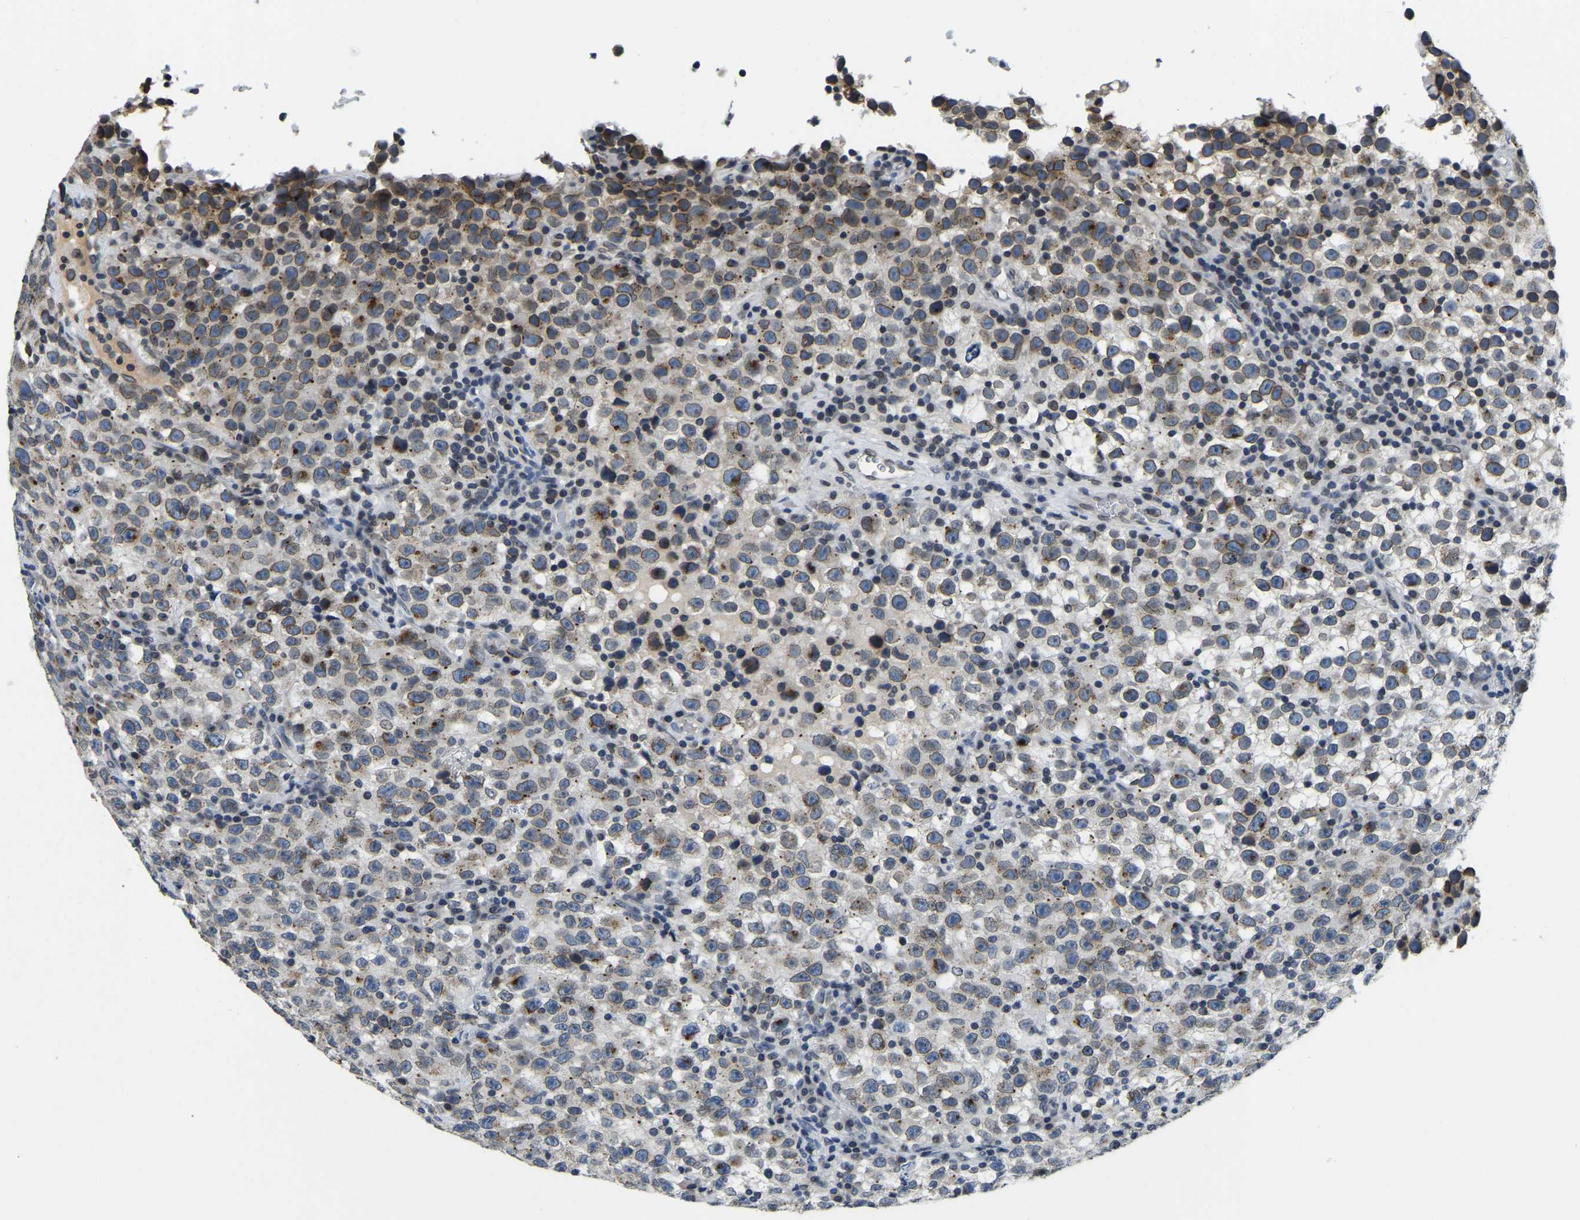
{"staining": {"intensity": "moderate", "quantity": "25%-75%", "location": "cytoplasmic/membranous,nuclear"}, "tissue": "testis cancer", "cell_type": "Tumor cells", "image_type": "cancer", "snomed": [{"axis": "morphology", "description": "Seminoma, NOS"}, {"axis": "topography", "description": "Testis"}], "caption": "A photomicrograph showing moderate cytoplasmic/membranous and nuclear positivity in about 25%-75% of tumor cells in seminoma (testis), as visualized by brown immunohistochemical staining.", "gene": "RANBP2", "patient": {"sex": "male", "age": 22}}